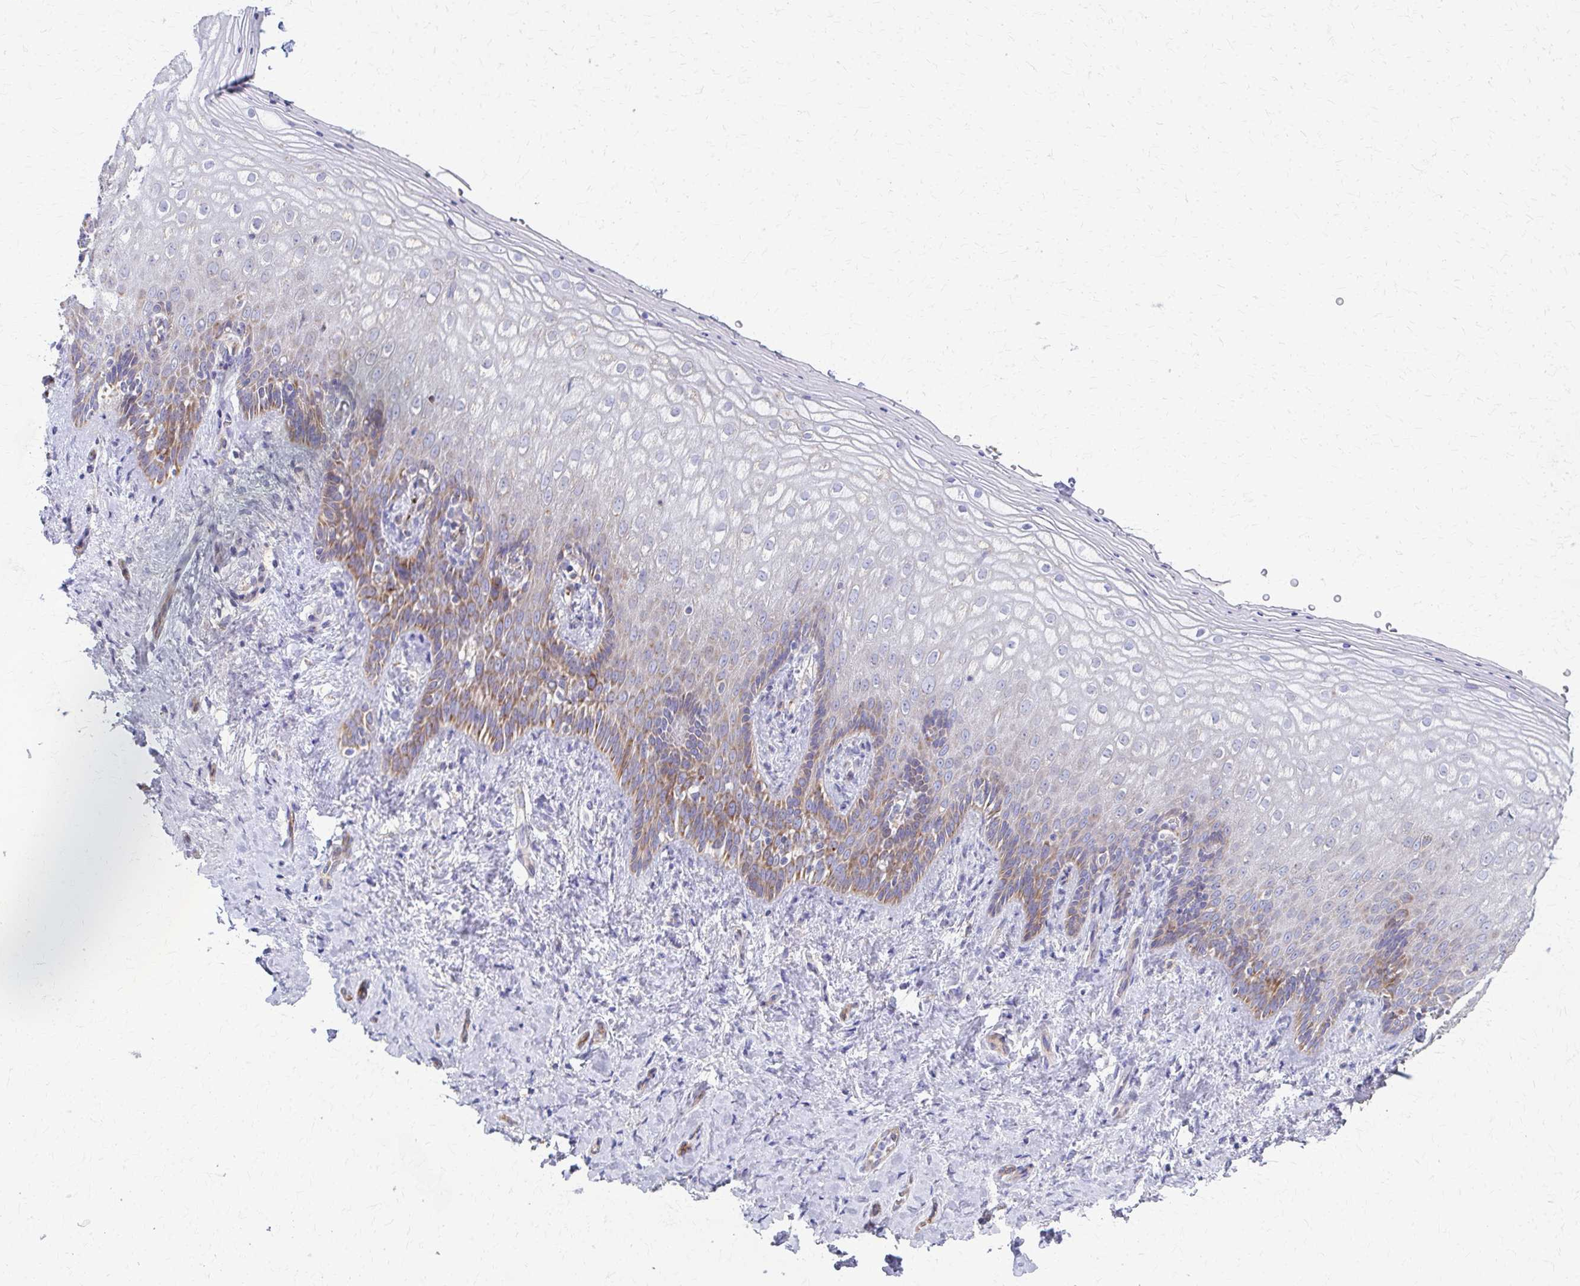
{"staining": {"intensity": "moderate", "quantity": "25%-75%", "location": "cytoplasmic/membranous"}, "tissue": "vagina", "cell_type": "Squamous epithelial cells", "image_type": "normal", "snomed": [{"axis": "morphology", "description": "Normal tissue, NOS"}, {"axis": "topography", "description": "Vagina"}], "caption": "A brown stain labels moderate cytoplasmic/membranous staining of a protein in squamous epithelial cells of benign human vagina.", "gene": "FAHD1", "patient": {"sex": "female", "age": 42}}